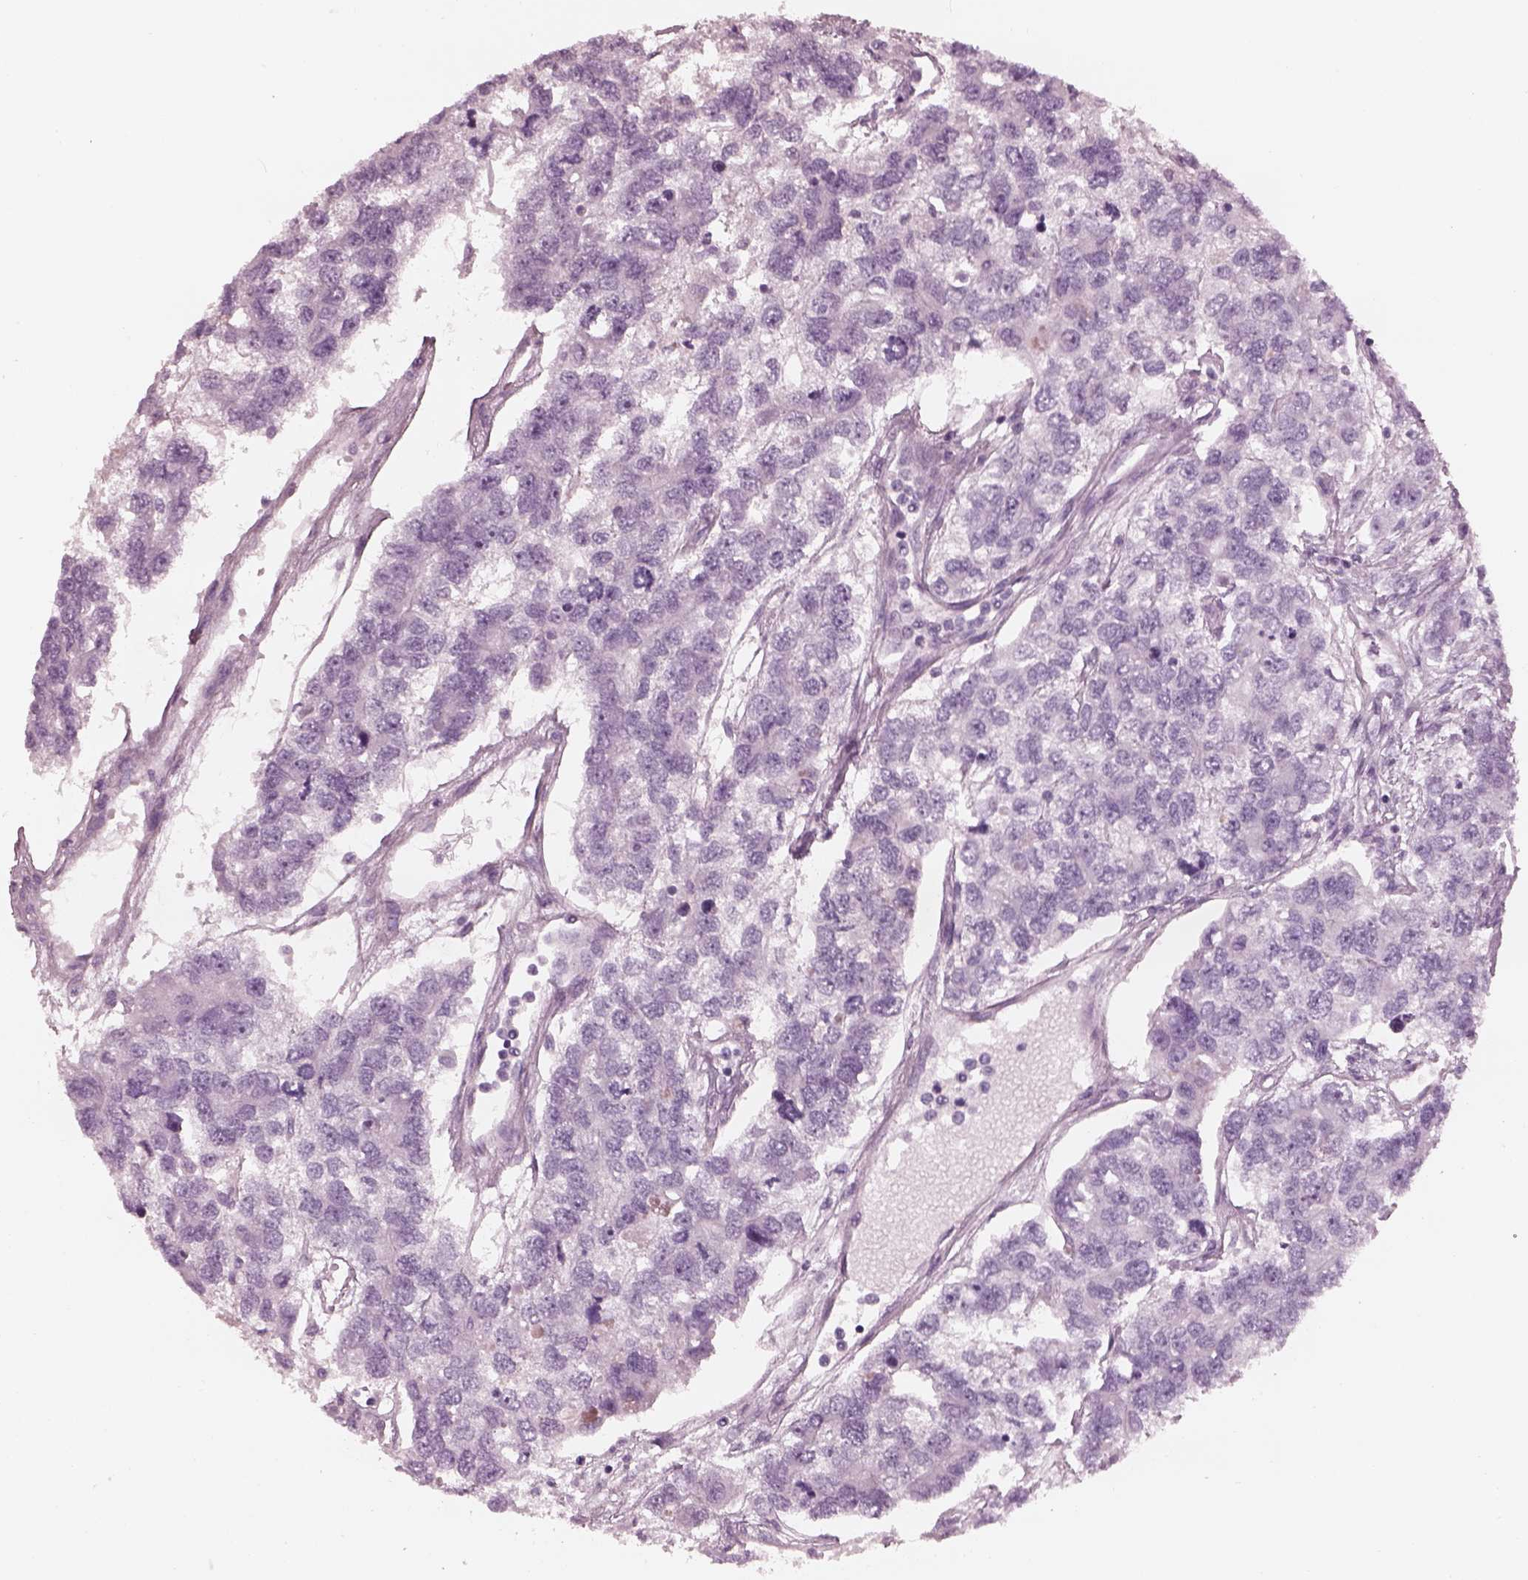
{"staining": {"intensity": "negative", "quantity": "none", "location": "none"}, "tissue": "testis cancer", "cell_type": "Tumor cells", "image_type": "cancer", "snomed": [{"axis": "morphology", "description": "Seminoma, NOS"}, {"axis": "topography", "description": "Testis"}], "caption": "Tumor cells show no significant expression in seminoma (testis).", "gene": "FABP9", "patient": {"sex": "male", "age": 52}}